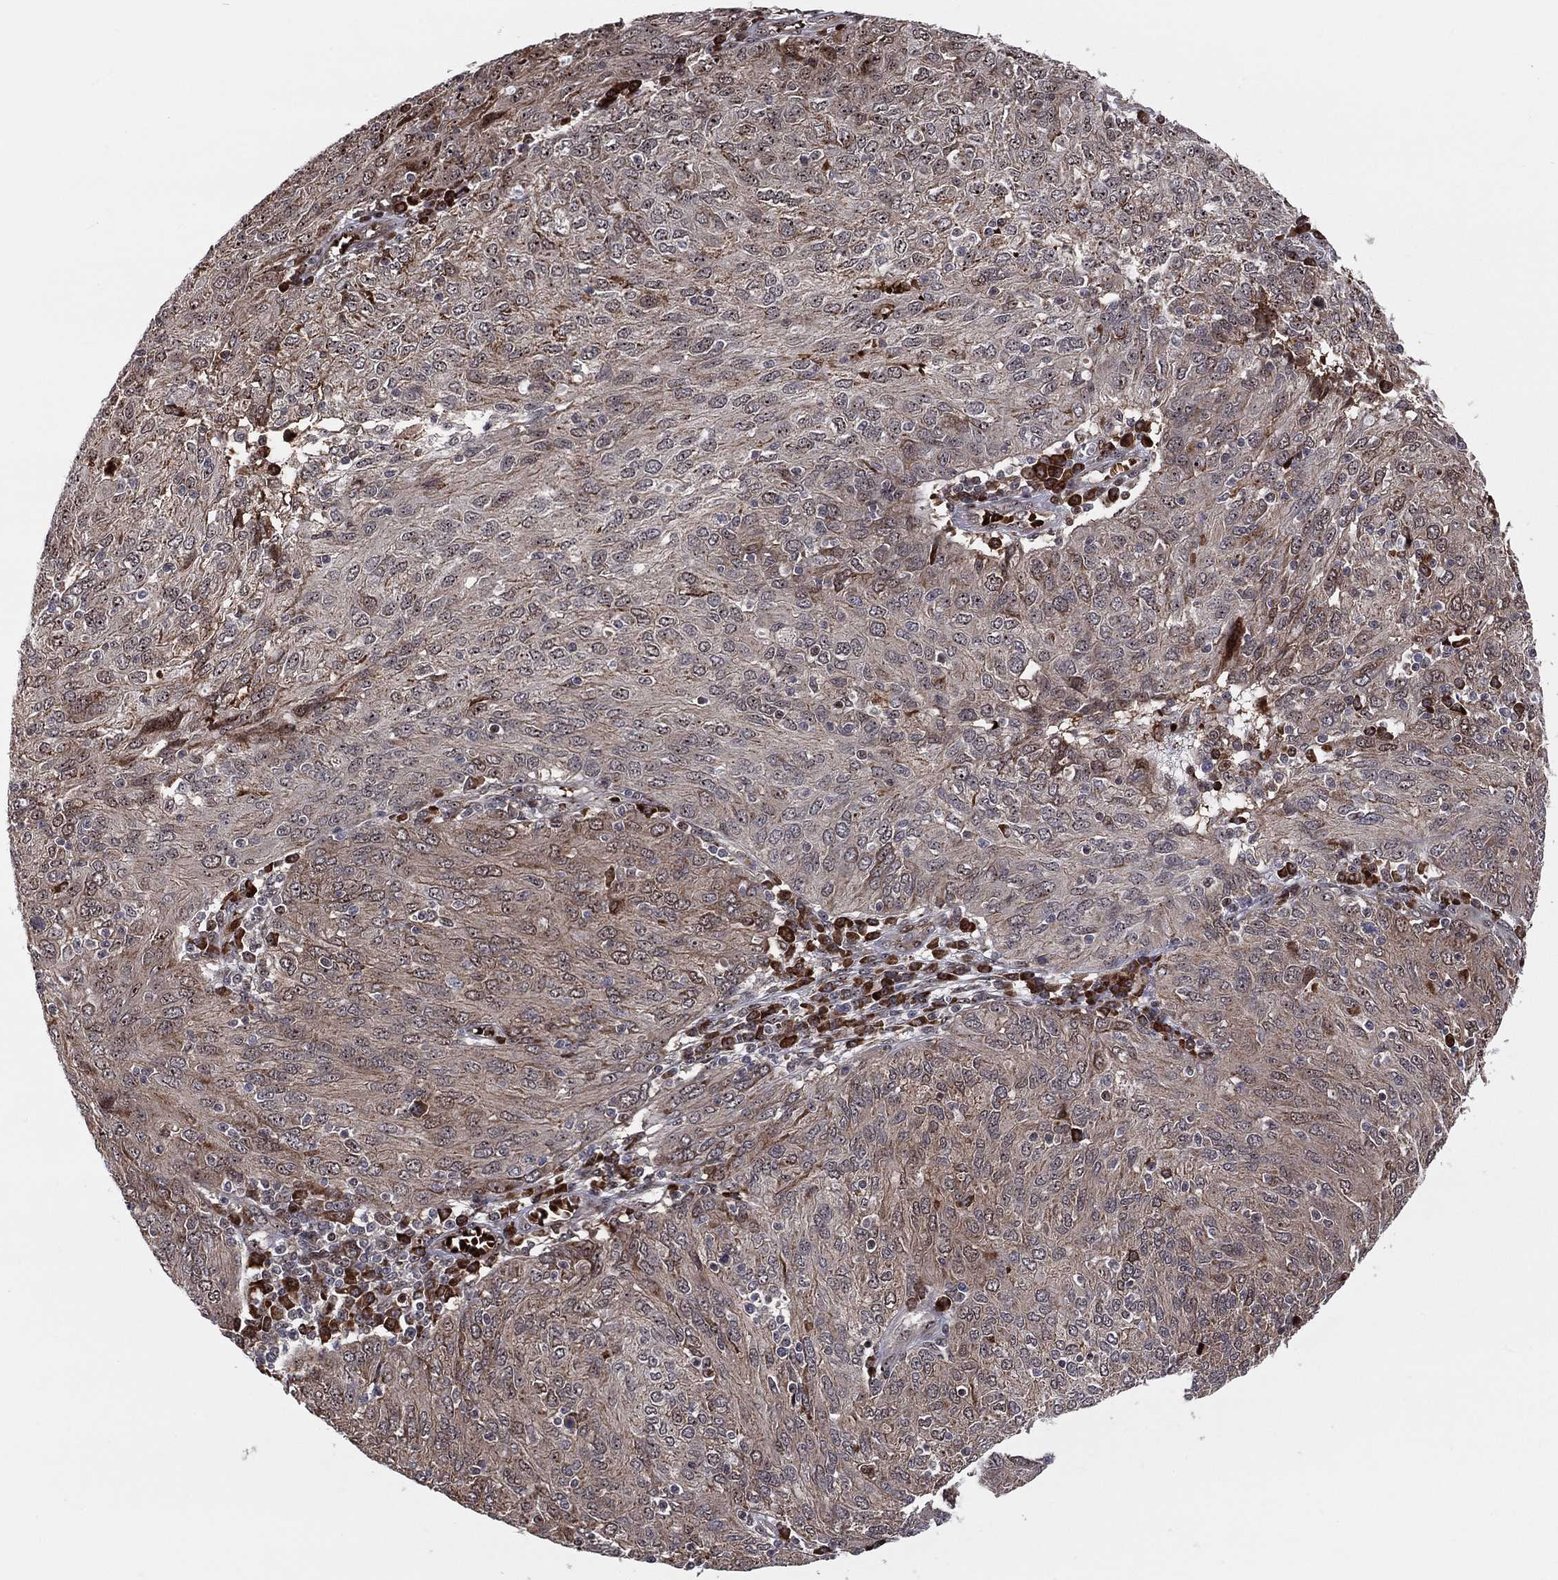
{"staining": {"intensity": "moderate", "quantity": "25%-75%", "location": "cytoplasmic/membranous"}, "tissue": "ovarian cancer", "cell_type": "Tumor cells", "image_type": "cancer", "snomed": [{"axis": "morphology", "description": "Carcinoma, endometroid"}, {"axis": "topography", "description": "Ovary"}], "caption": "Protein staining by immunohistochemistry reveals moderate cytoplasmic/membranous staining in about 25%-75% of tumor cells in ovarian cancer (endometroid carcinoma).", "gene": "VHL", "patient": {"sex": "female", "age": 50}}